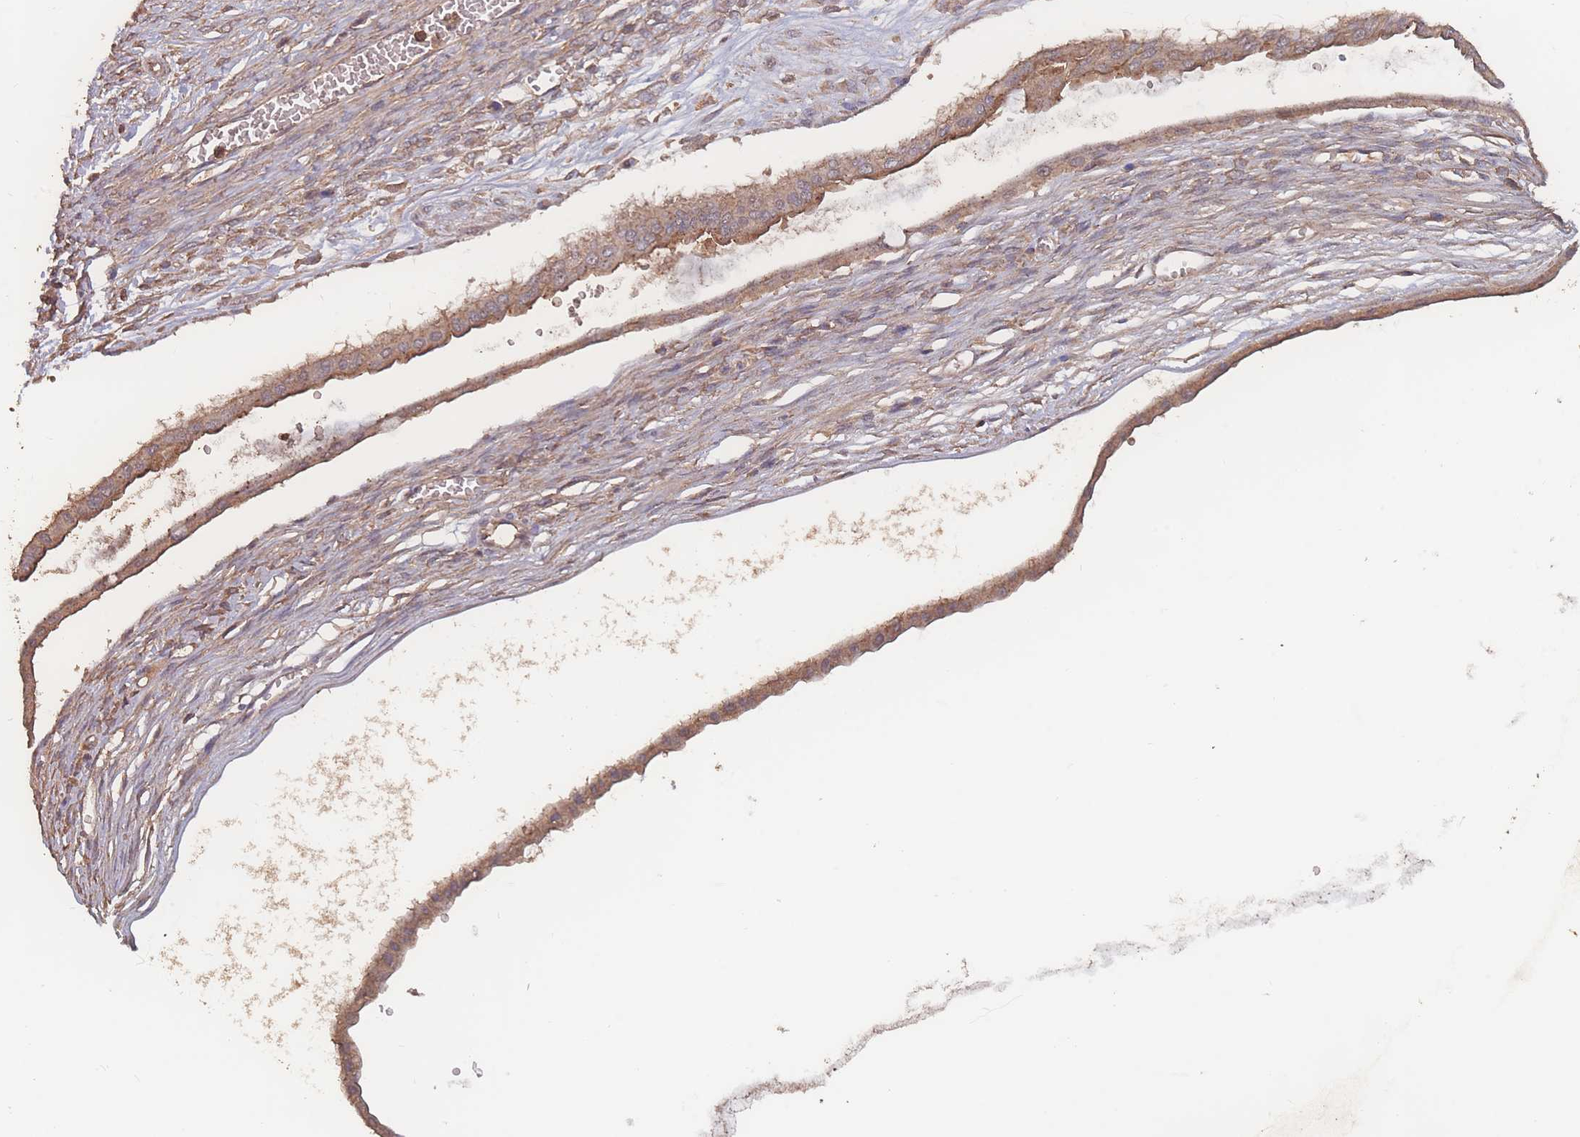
{"staining": {"intensity": "moderate", "quantity": ">75%", "location": "cytoplasmic/membranous"}, "tissue": "ovarian cancer", "cell_type": "Tumor cells", "image_type": "cancer", "snomed": [{"axis": "morphology", "description": "Cystadenocarcinoma, mucinous, NOS"}, {"axis": "topography", "description": "Ovary"}], "caption": "Ovarian cancer was stained to show a protein in brown. There is medium levels of moderate cytoplasmic/membranous staining in approximately >75% of tumor cells.", "gene": "ATXN10", "patient": {"sex": "female", "age": 73}}